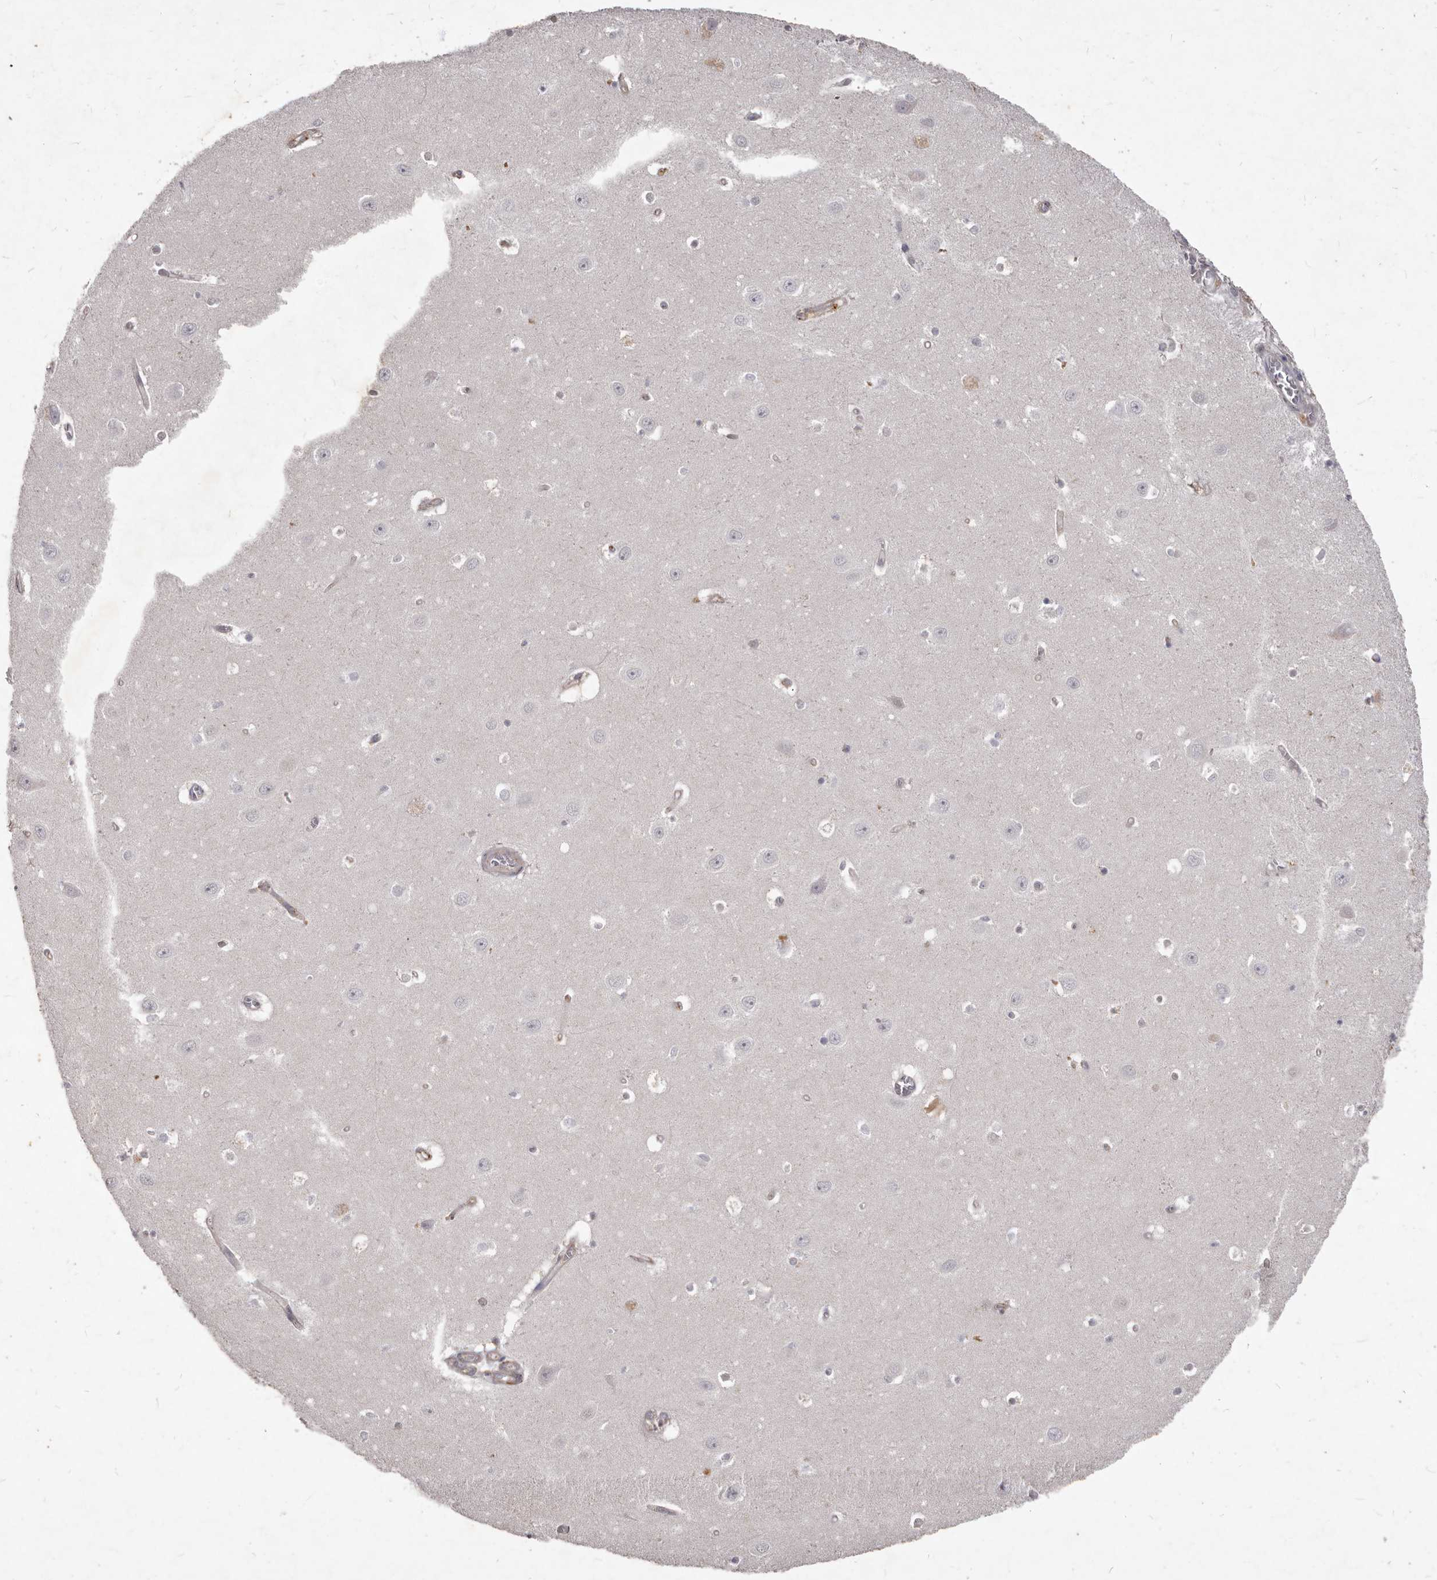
{"staining": {"intensity": "negative", "quantity": "none", "location": "none"}, "tissue": "hippocampus", "cell_type": "Glial cells", "image_type": "normal", "snomed": [{"axis": "morphology", "description": "Normal tissue, NOS"}, {"axis": "topography", "description": "Hippocampus"}], "caption": "Hippocampus was stained to show a protein in brown. There is no significant positivity in glial cells. (DAB immunohistochemistry (IHC), high magnification).", "gene": "GPRC5C", "patient": {"sex": "female", "age": 64}}